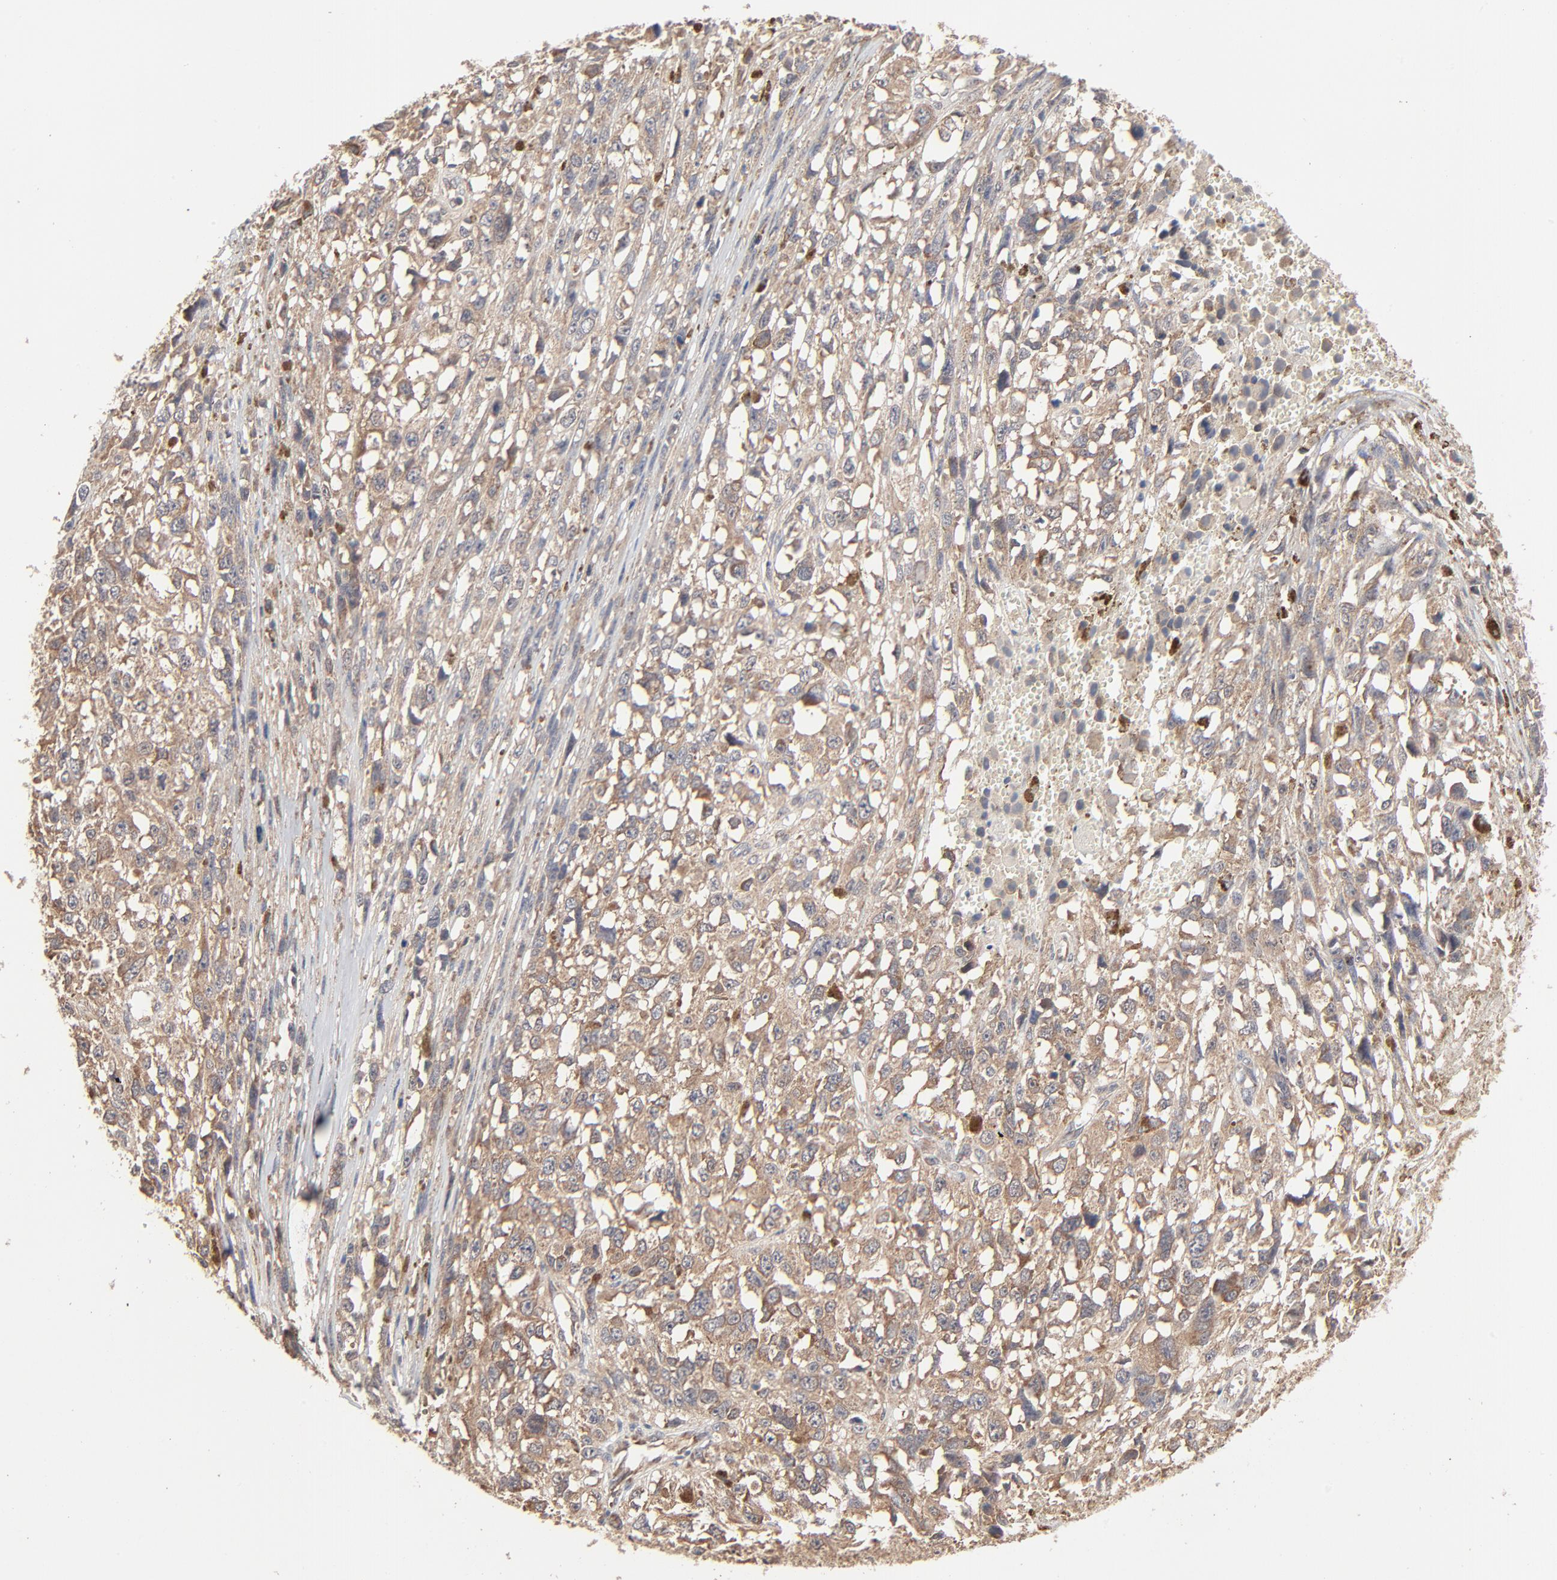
{"staining": {"intensity": "moderate", "quantity": ">75%", "location": "cytoplasmic/membranous"}, "tissue": "melanoma", "cell_type": "Tumor cells", "image_type": "cancer", "snomed": [{"axis": "morphology", "description": "Malignant melanoma, Metastatic site"}, {"axis": "topography", "description": "Lymph node"}], "caption": "Protein staining reveals moderate cytoplasmic/membranous positivity in about >75% of tumor cells in malignant melanoma (metastatic site).", "gene": "ABLIM3", "patient": {"sex": "male", "age": 59}}